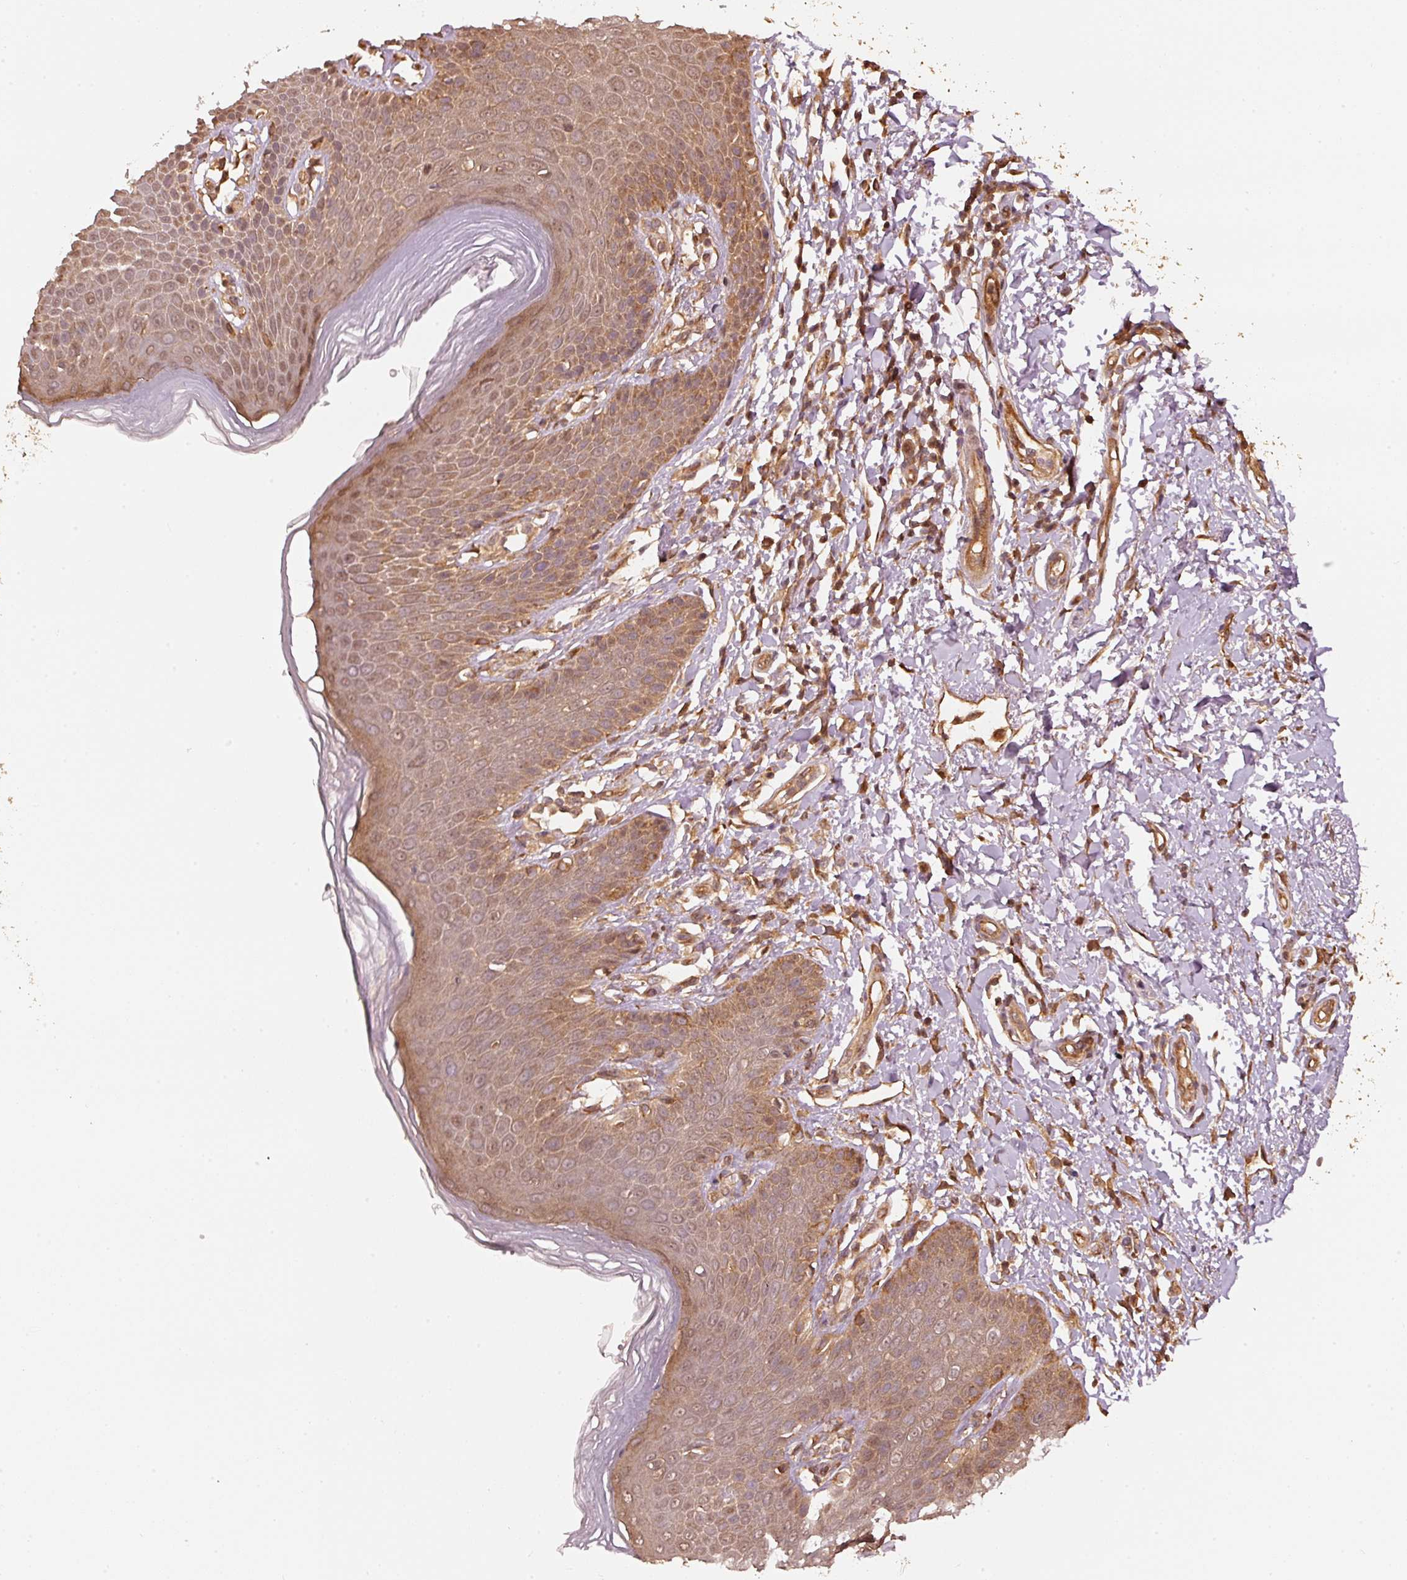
{"staining": {"intensity": "moderate", "quantity": ">75%", "location": "cytoplasmic/membranous"}, "tissue": "skin", "cell_type": "Epidermal cells", "image_type": "normal", "snomed": [{"axis": "morphology", "description": "Normal tissue, NOS"}, {"axis": "topography", "description": "Peripheral nerve tissue"}], "caption": "Skin stained with DAB (3,3'-diaminobenzidine) IHC displays medium levels of moderate cytoplasmic/membranous positivity in approximately >75% of epidermal cells.", "gene": "STAU1", "patient": {"sex": "male", "age": 51}}